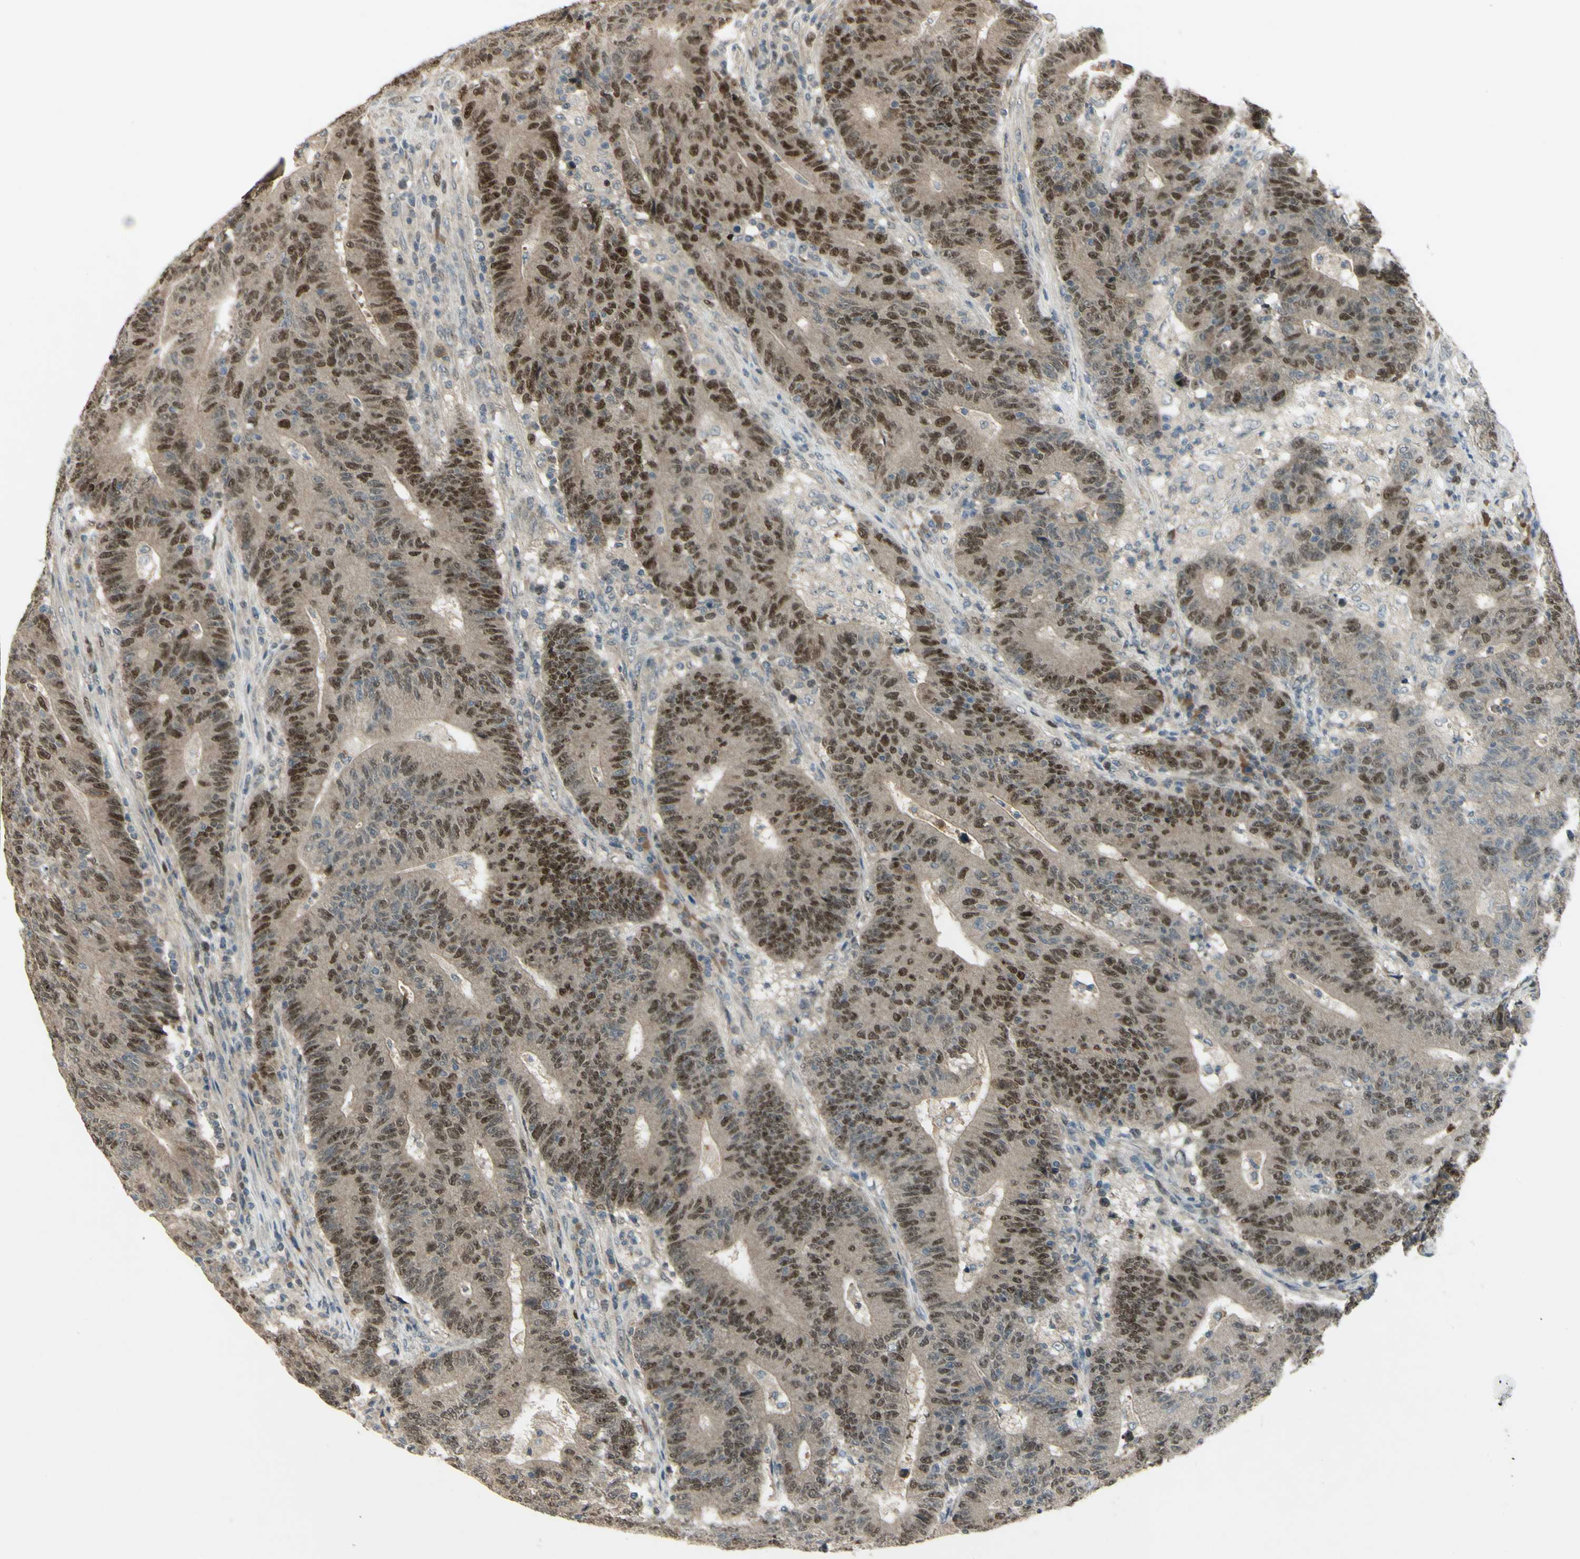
{"staining": {"intensity": "strong", "quantity": ">75%", "location": "nuclear"}, "tissue": "colorectal cancer", "cell_type": "Tumor cells", "image_type": "cancer", "snomed": [{"axis": "morphology", "description": "Normal tissue, NOS"}, {"axis": "morphology", "description": "Adenocarcinoma, NOS"}, {"axis": "topography", "description": "Colon"}], "caption": "There is high levels of strong nuclear positivity in tumor cells of adenocarcinoma (colorectal), as demonstrated by immunohistochemical staining (brown color).", "gene": "RAD18", "patient": {"sex": "female", "age": 75}}